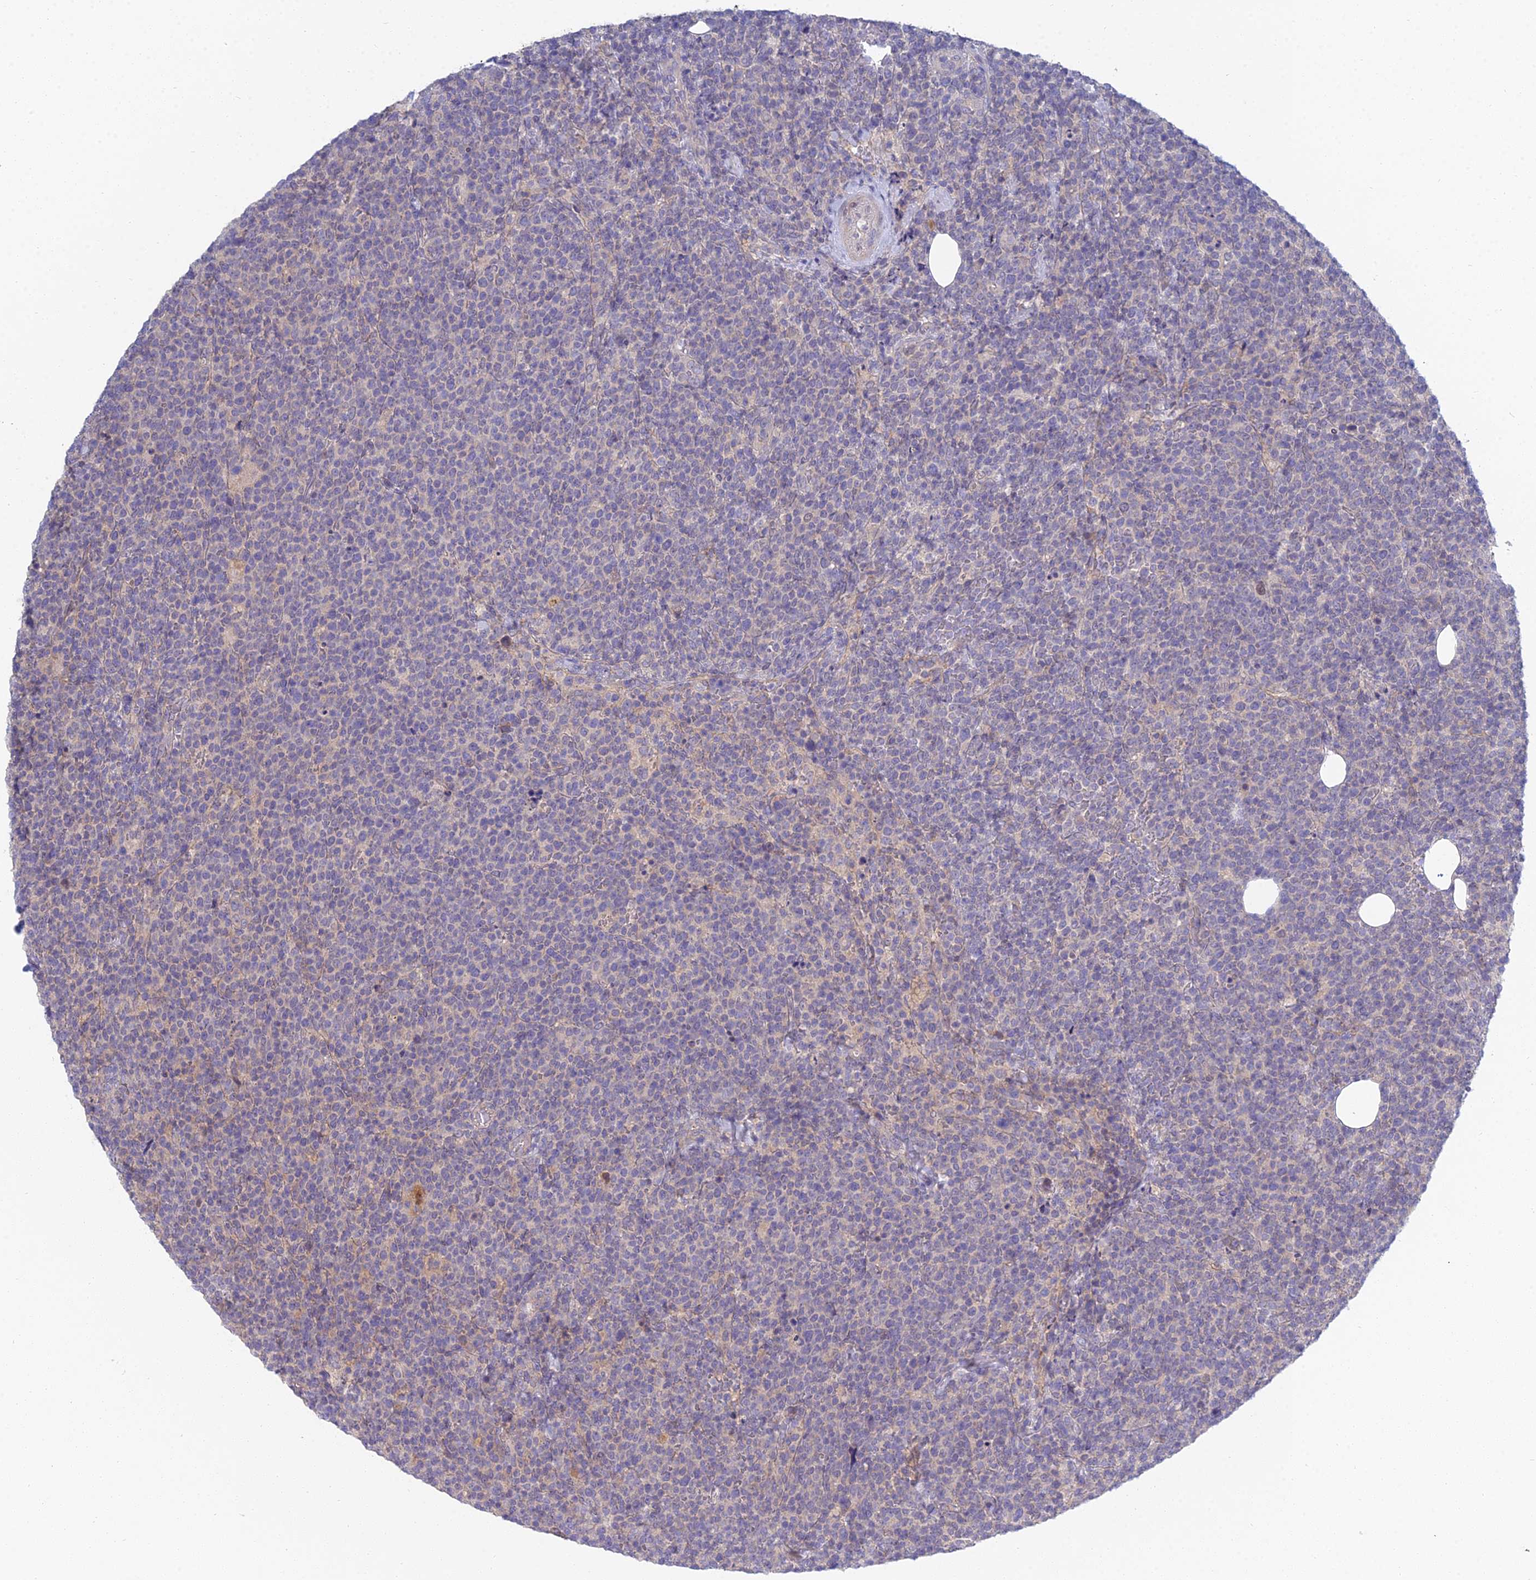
{"staining": {"intensity": "negative", "quantity": "none", "location": "none"}, "tissue": "lymphoma", "cell_type": "Tumor cells", "image_type": "cancer", "snomed": [{"axis": "morphology", "description": "Malignant lymphoma, non-Hodgkin's type, High grade"}, {"axis": "topography", "description": "Lymph node"}], "caption": "Tumor cells show no significant staining in malignant lymphoma, non-Hodgkin's type (high-grade).", "gene": "METTL26", "patient": {"sex": "male", "age": 61}}